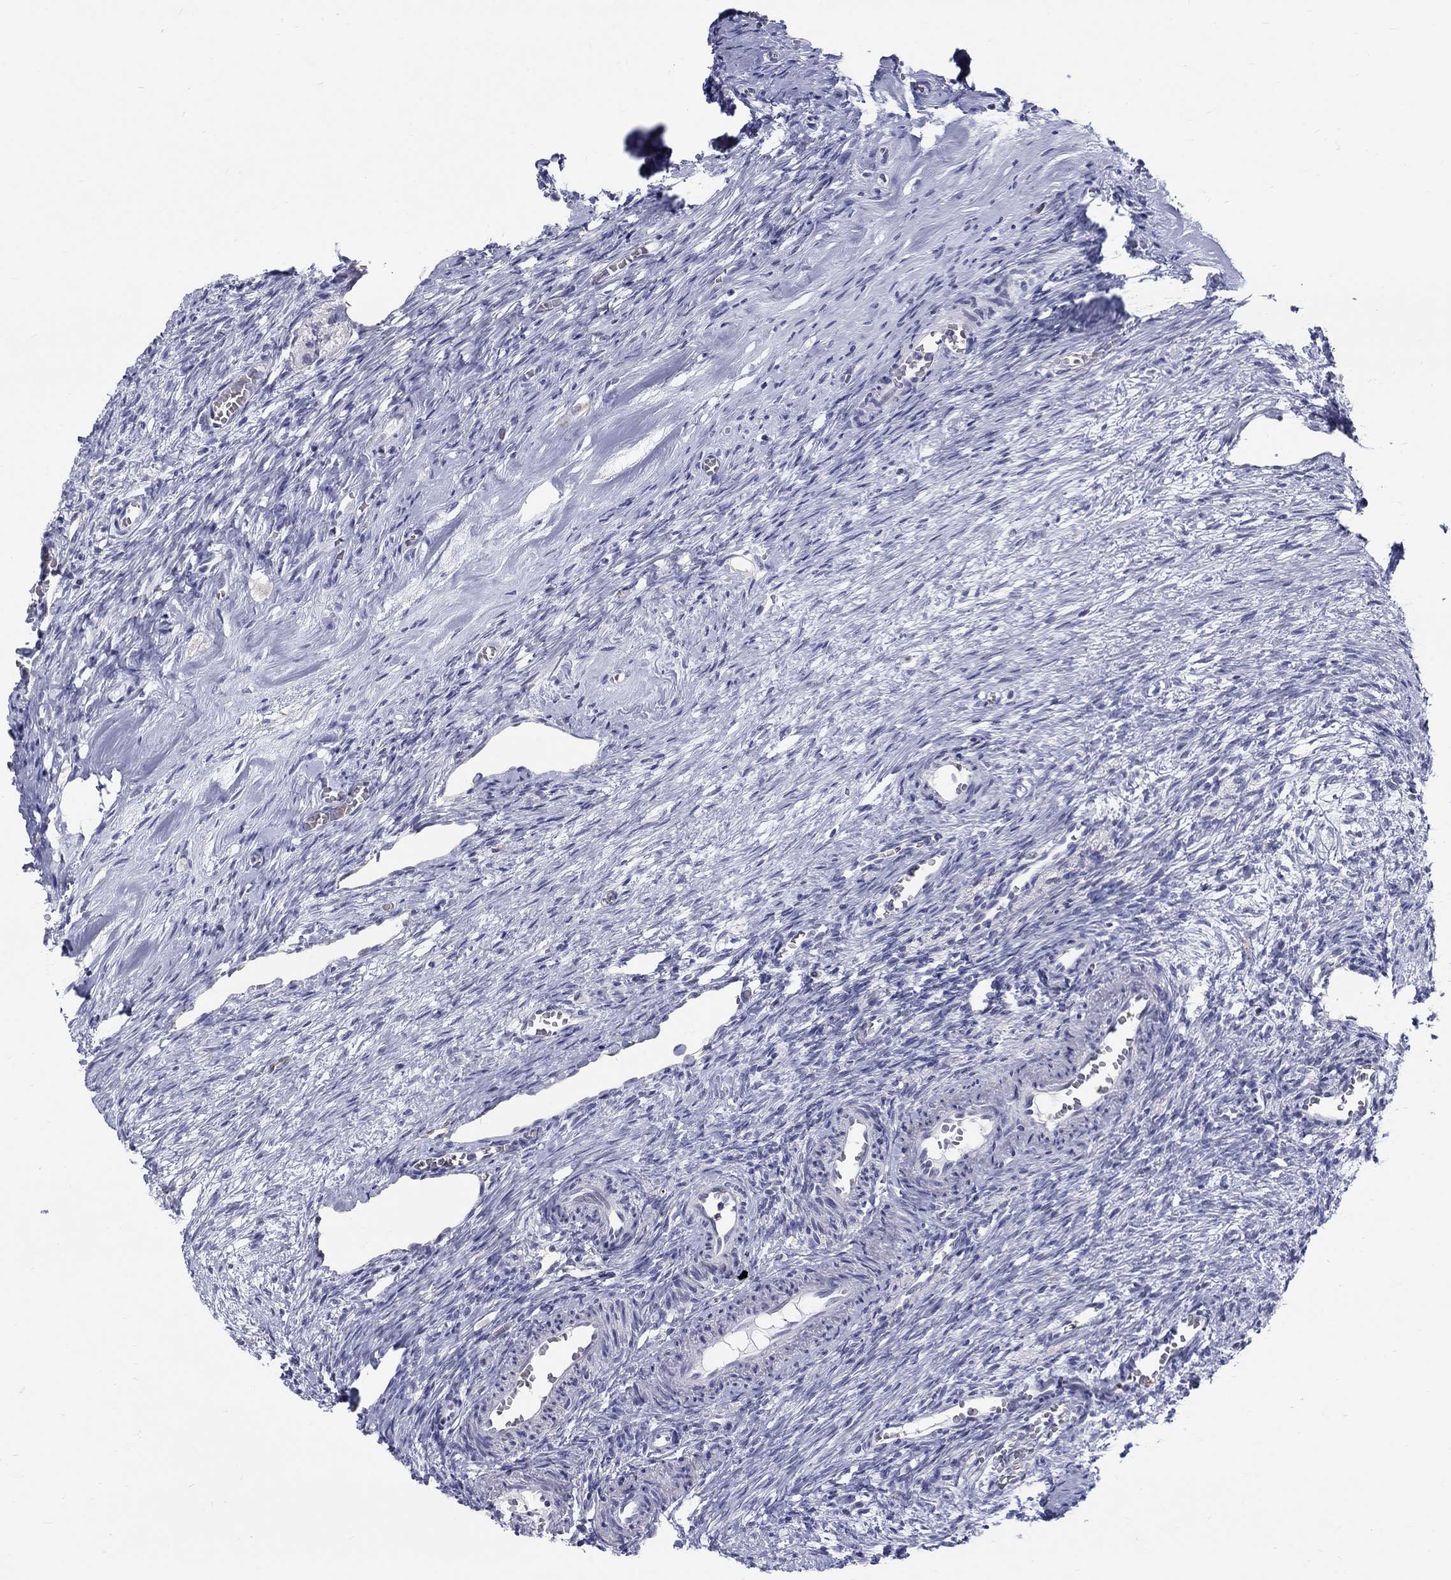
{"staining": {"intensity": "negative", "quantity": "none", "location": "none"}, "tissue": "ovary", "cell_type": "Follicle cells", "image_type": "normal", "snomed": [{"axis": "morphology", "description": "Normal tissue, NOS"}, {"axis": "topography", "description": "Ovary"}], "caption": "This micrograph is of normal ovary stained with immunohistochemistry (IHC) to label a protein in brown with the nuclei are counter-stained blue. There is no staining in follicle cells.", "gene": "DMTN", "patient": {"sex": "female", "age": 39}}